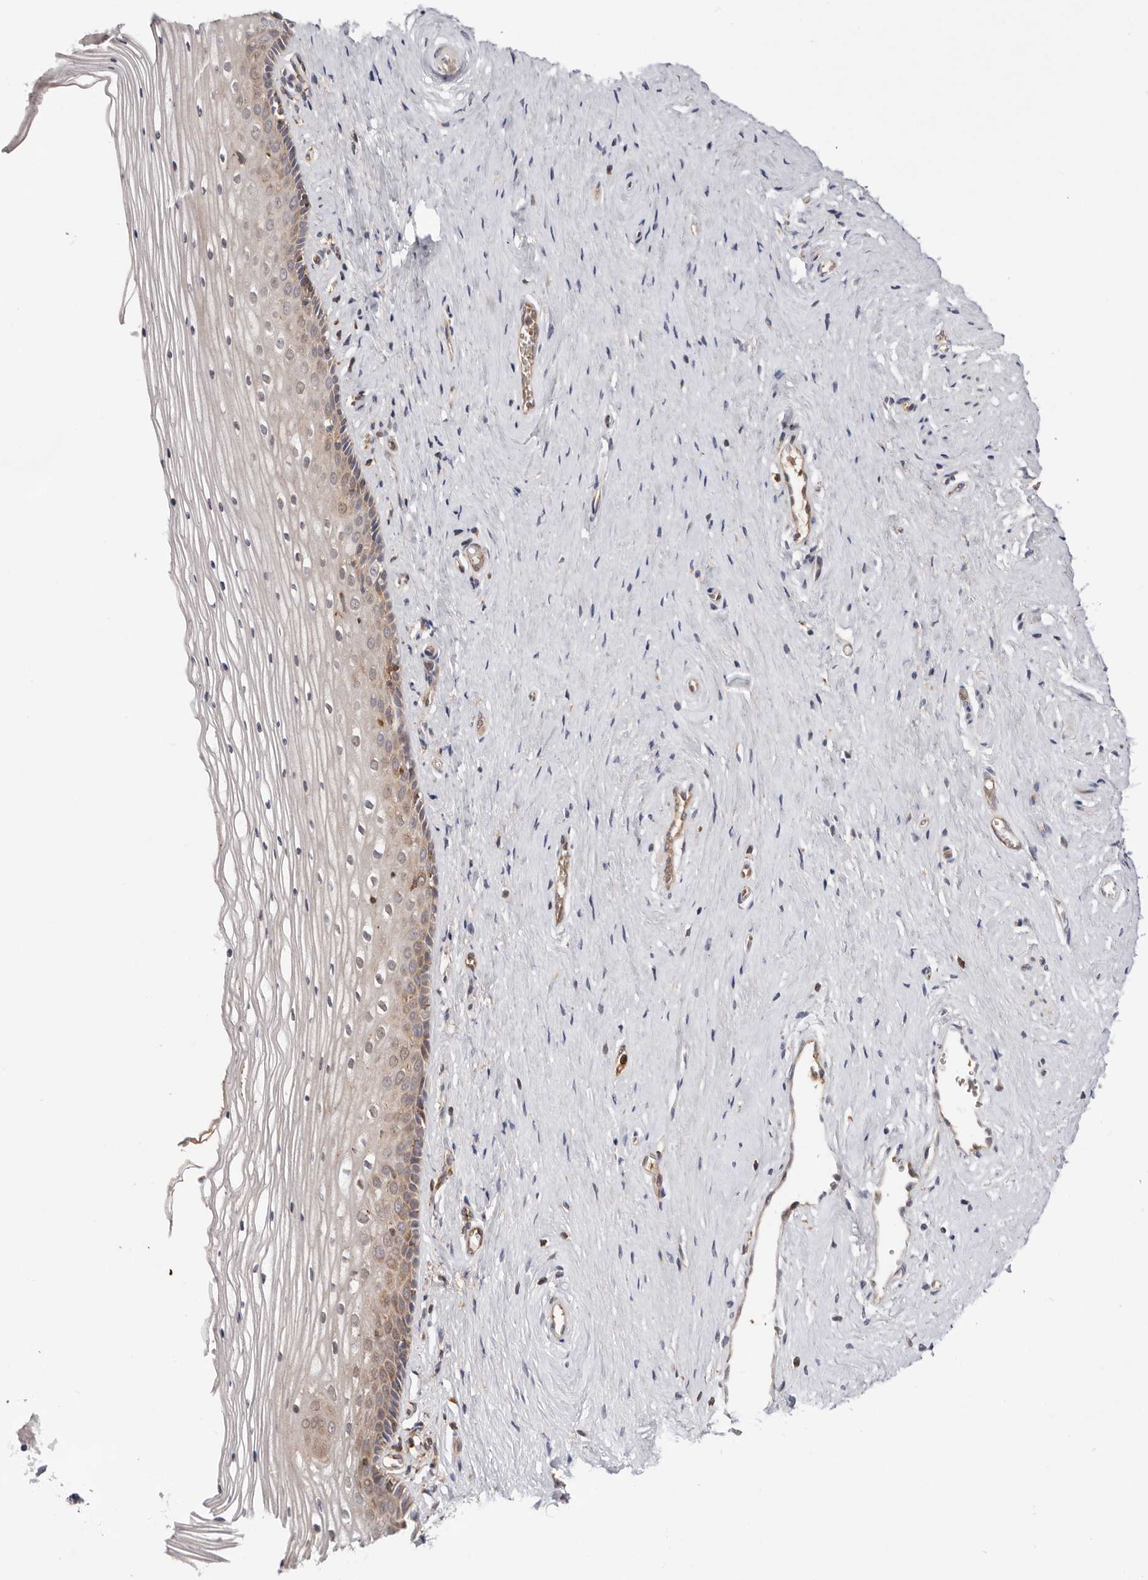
{"staining": {"intensity": "moderate", "quantity": "25%-75%", "location": "cytoplasmic/membranous"}, "tissue": "vagina", "cell_type": "Squamous epithelial cells", "image_type": "normal", "snomed": [{"axis": "morphology", "description": "Normal tissue, NOS"}, {"axis": "topography", "description": "Vagina"}], "caption": "Protein staining of normal vagina reveals moderate cytoplasmic/membranous expression in about 25%-75% of squamous epithelial cells. (DAB IHC, brown staining for protein, blue staining for nuclei).", "gene": "RNF213", "patient": {"sex": "female", "age": 46}}